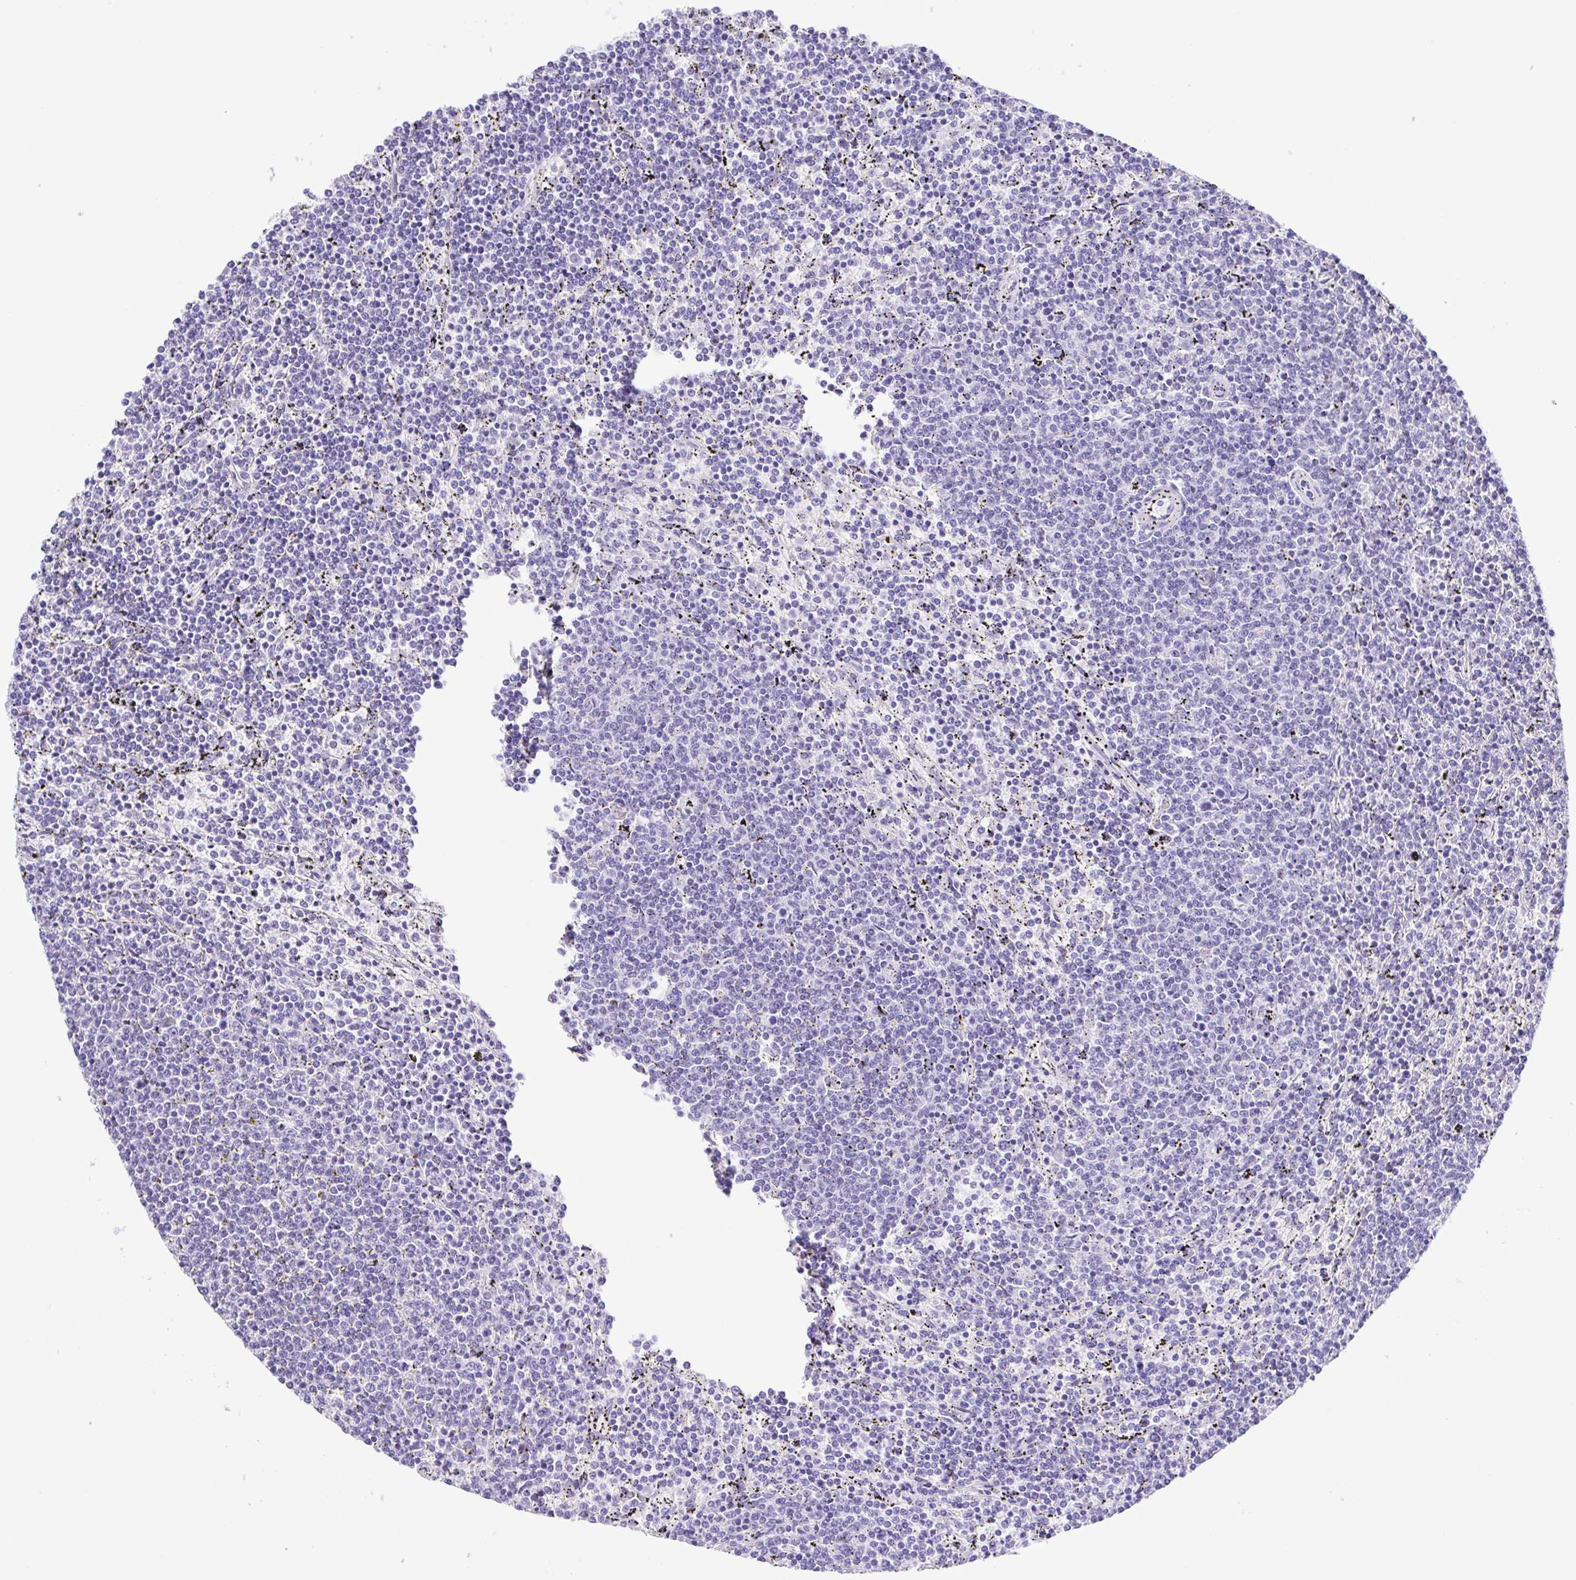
{"staining": {"intensity": "negative", "quantity": "none", "location": "none"}, "tissue": "lymphoma", "cell_type": "Tumor cells", "image_type": "cancer", "snomed": [{"axis": "morphology", "description": "Malignant lymphoma, non-Hodgkin's type, Low grade"}, {"axis": "topography", "description": "Spleen"}], "caption": "Lymphoma stained for a protein using immunohistochemistry exhibits no expression tumor cells.", "gene": "OVGP1", "patient": {"sex": "female", "age": 50}}